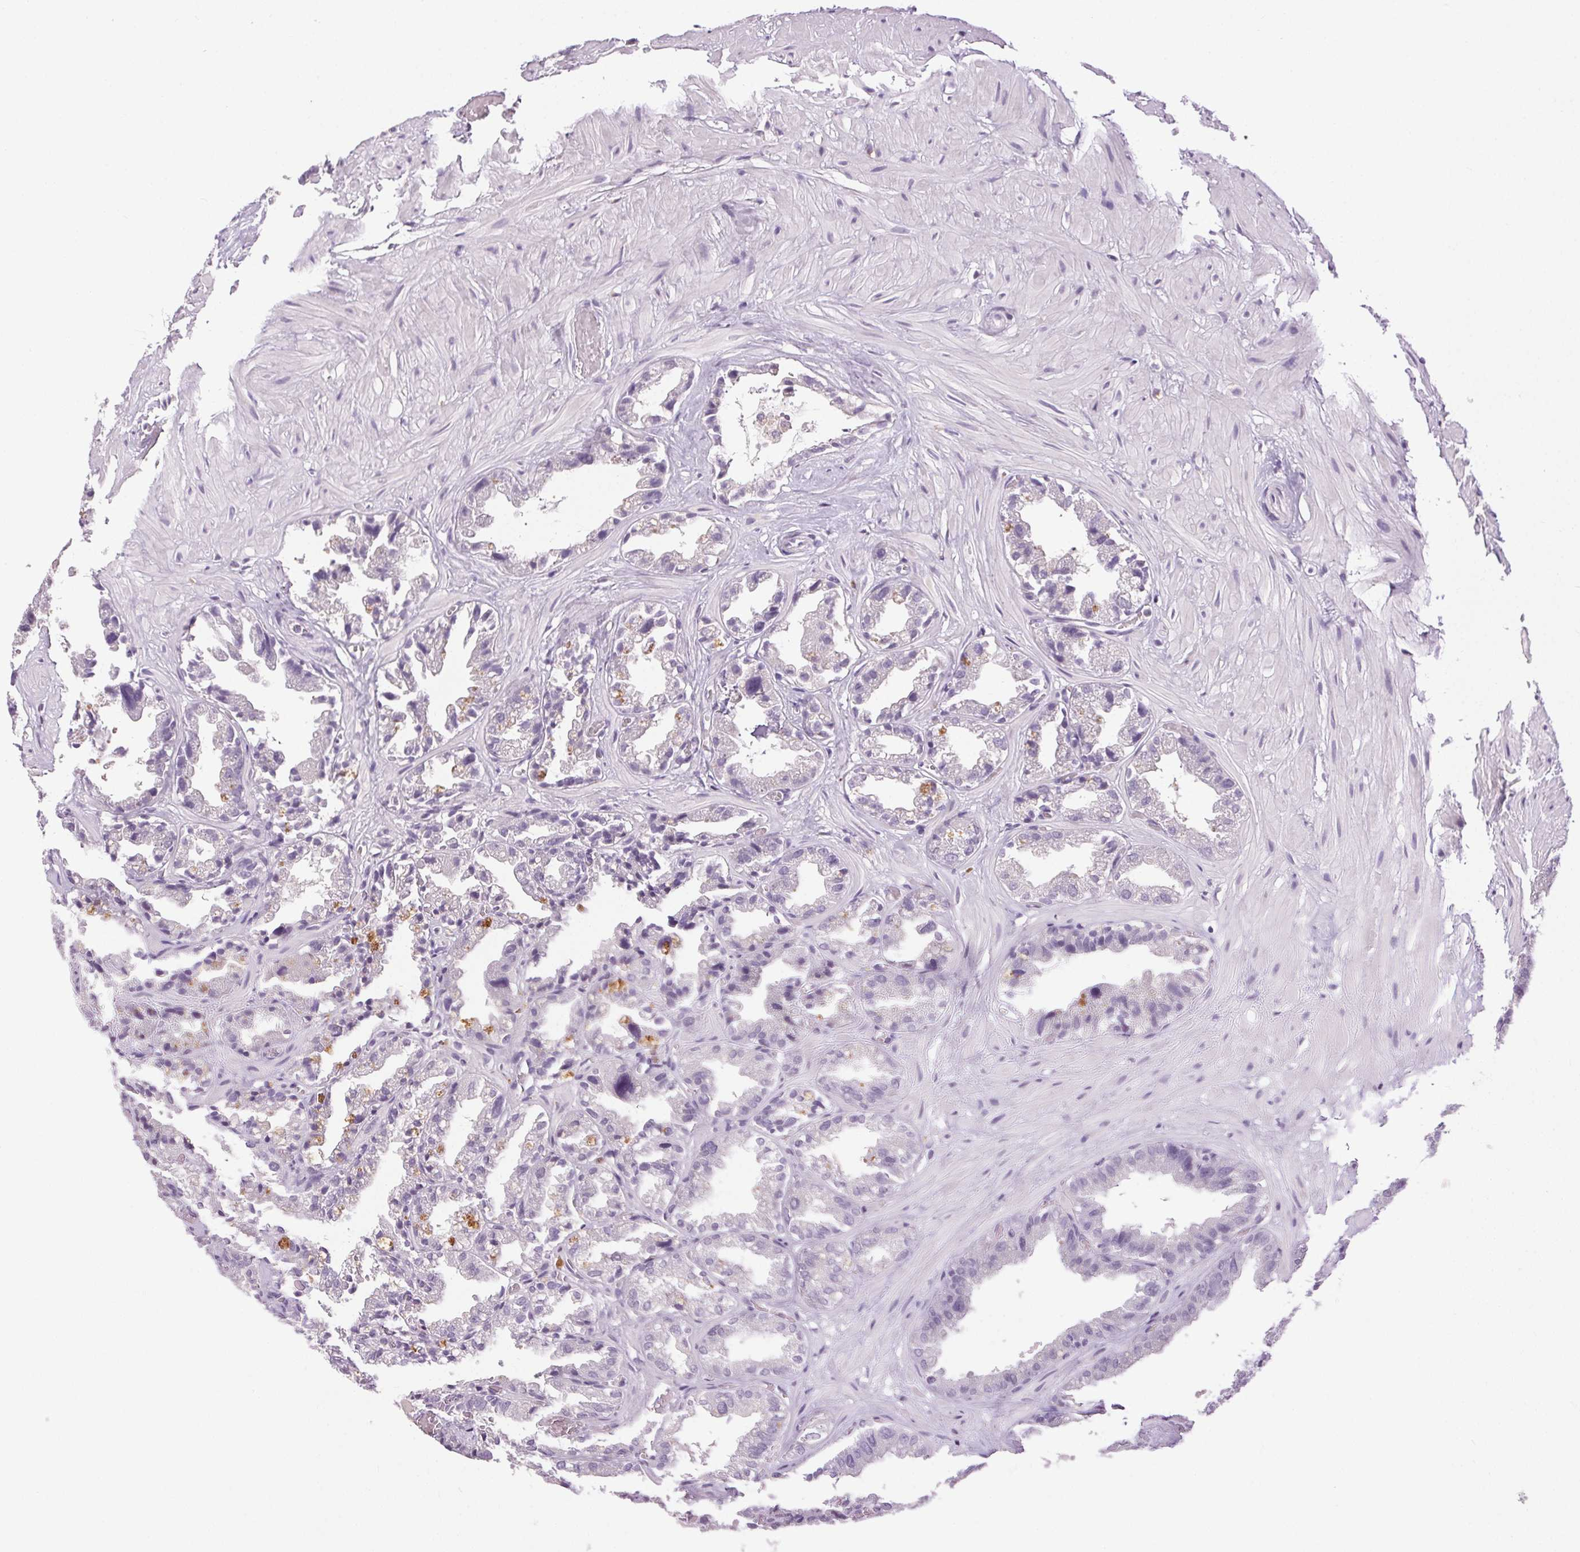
{"staining": {"intensity": "moderate", "quantity": "<25%", "location": "cytoplasmic/membranous"}, "tissue": "seminal vesicle", "cell_type": "Glandular cells", "image_type": "normal", "snomed": [{"axis": "morphology", "description": "Normal tissue, NOS"}, {"axis": "topography", "description": "Seminal veicle"}], "caption": "The histopathology image displays staining of benign seminal vesicle, revealing moderate cytoplasmic/membranous protein staining (brown color) within glandular cells.", "gene": "FAM168A", "patient": {"sex": "male", "age": 57}}